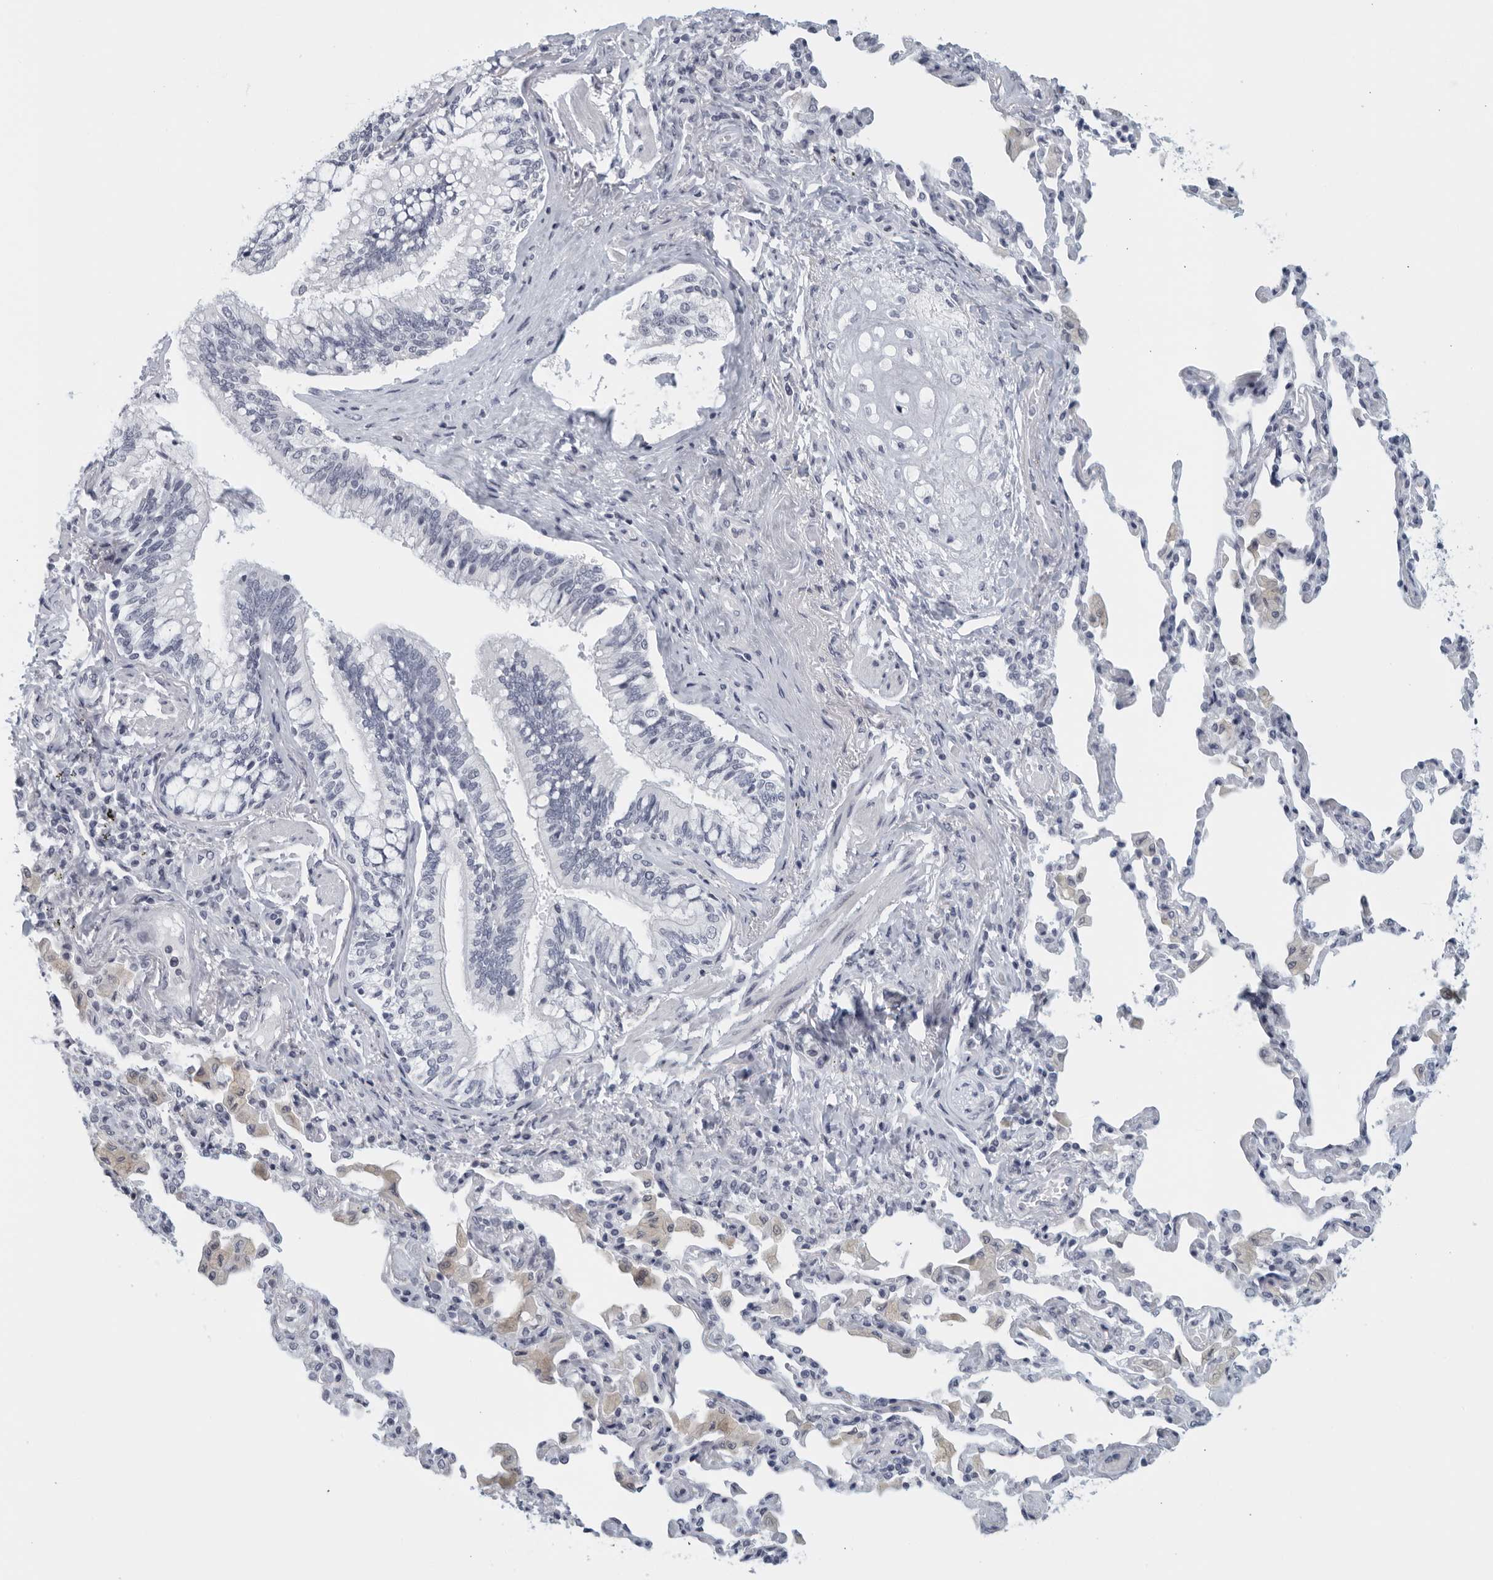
{"staining": {"intensity": "negative", "quantity": "none", "location": "none"}, "tissue": "bronchus", "cell_type": "Respiratory epithelial cells", "image_type": "normal", "snomed": [{"axis": "morphology", "description": "Normal tissue, NOS"}, {"axis": "morphology", "description": "Inflammation, NOS"}, {"axis": "topography", "description": "Bronchus"}, {"axis": "topography", "description": "Lung"}], "caption": "Immunohistochemical staining of unremarkable bronchus displays no significant positivity in respiratory epithelial cells. (Brightfield microscopy of DAB (3,3'-diaminobenzidine) immunohistochemistry at high magnification).", "gene": "MATN1", "patient": {"sex": "female", "age": 46}}